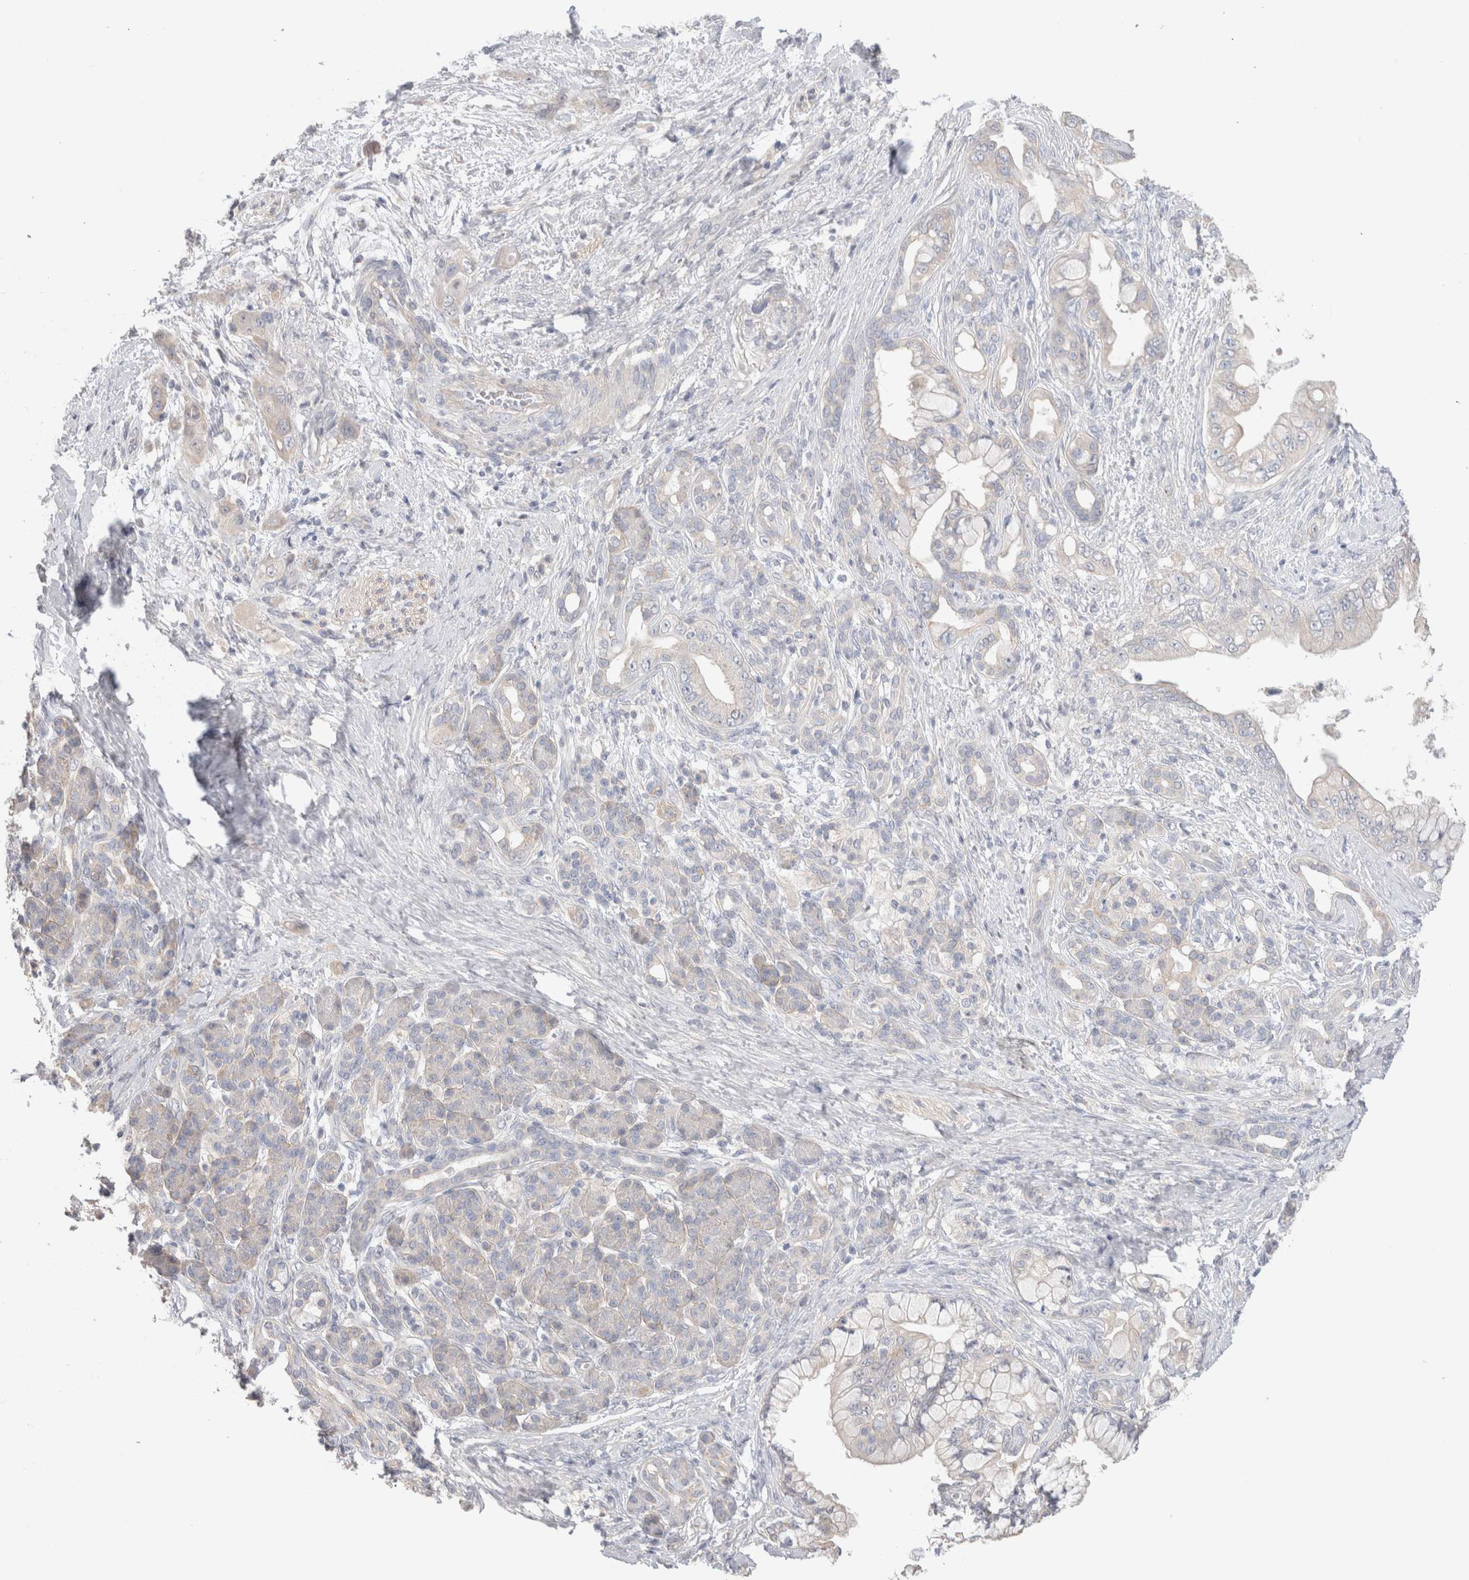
{"staining": {"intensity": "negative", "quantity": "none", "location": "none"}, "tissue": "pancreatic cancer", "cell_type": "Tumor cells", "image_type": "cancer", "snomed": [{"axis": "morphology", "description": "Adenocarcinoma, NOS"}, {"axis": "topography", "description": "Pancreas"}], "caption": "The immunohistochemistry (IHC) image has no significant positivity in tumor cells of pancreatic cancer (adenocarcinoma) tissue. (DAB (3,3'-diaminobenzidine) immunohistochemistry with hematoxylin counter stain).", "gene": "DMD", "patient": {"sex": "male", "age": 59}}